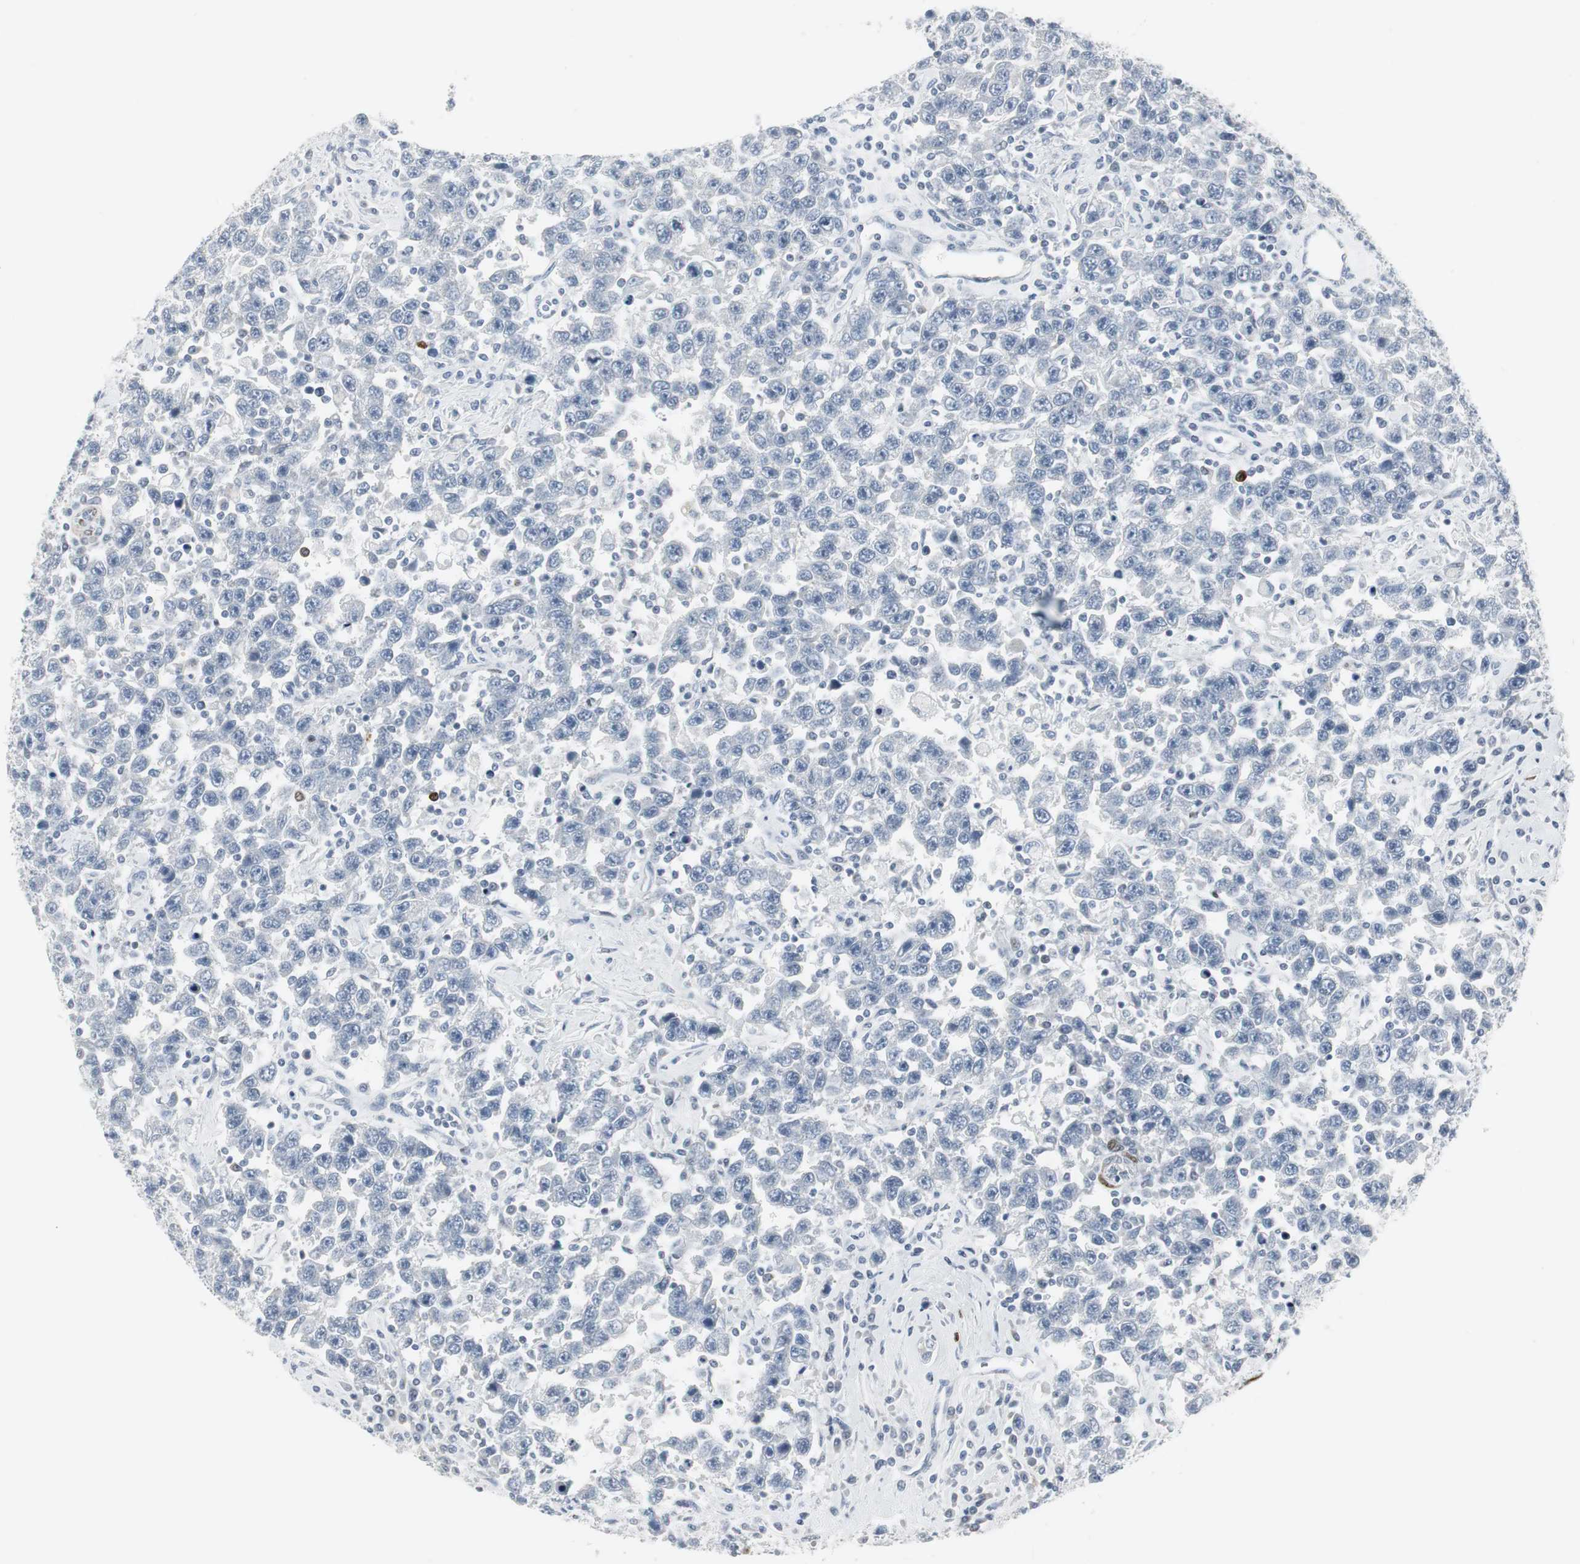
{"staining": {"intensity": "negative", "quantity": "none", "location": "none"}, "tissue": "testis cancer", "cell_type": "Tumor cells", "image_type": "cancer", "snomed": [{"axis": "morphology", "description": "Seminoma, NOS"}, {"axis": "topography", "description": "Testis"}], "caption": "A high-resolution image shows immunohistochemistry staining of testis cancer, which demonstrates no significant staining in tumor cells.", "gene": "PPP1R14A", "patient": {"sex": "male", "age": 41}}